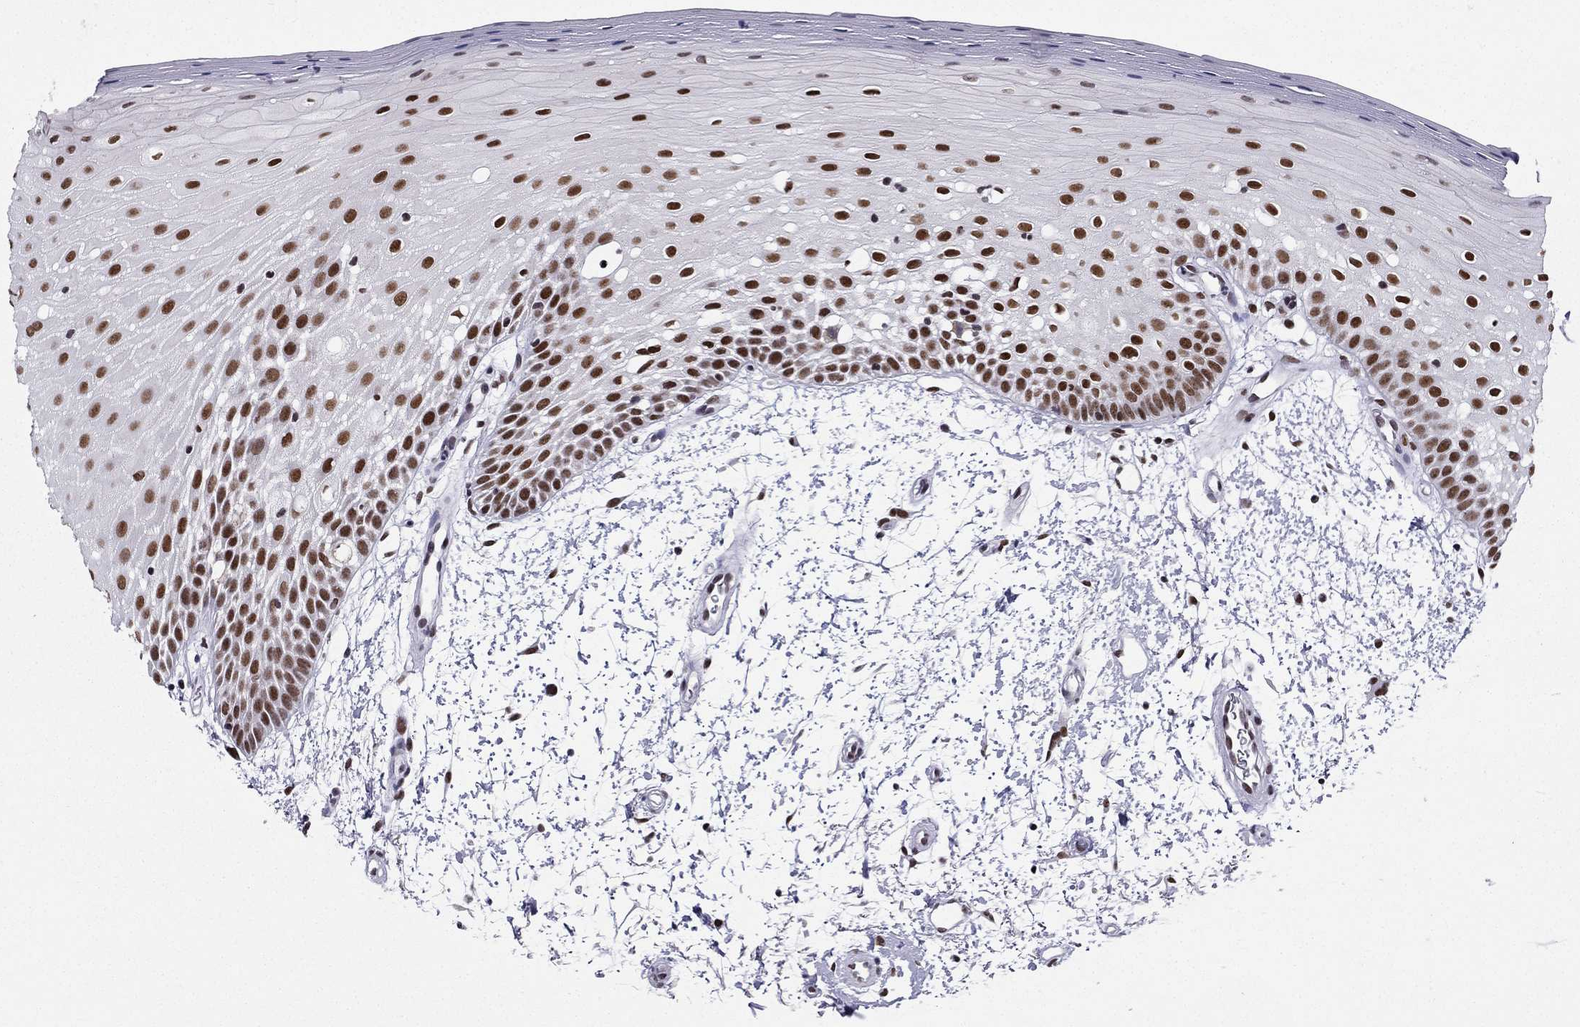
{"staining": {"intensity": "strong", "quantity": ">75%", "location": "nuclear"}, "tissue": "oral mucosa", "cell_type": "Squamous epithelial cells", "image_type": "normal", "snomed": [{"axis": "morphology", "description": "Normal tissue, NOS"}, {"axis": "morphology", "description": "Squamous cell carcinoma, NOS"}, {"axis": "topography", "description": "Oral tissue"}, {"axis": "topography", "description": "Head-Neck"}], "caption": "A photomicrograph of human oral mucosa stained for a protein shows strong nuclear brown staining in squamous epithelial cells.", "gene": "ZNF420", "patient": {"sex": "female", "age": 75}}